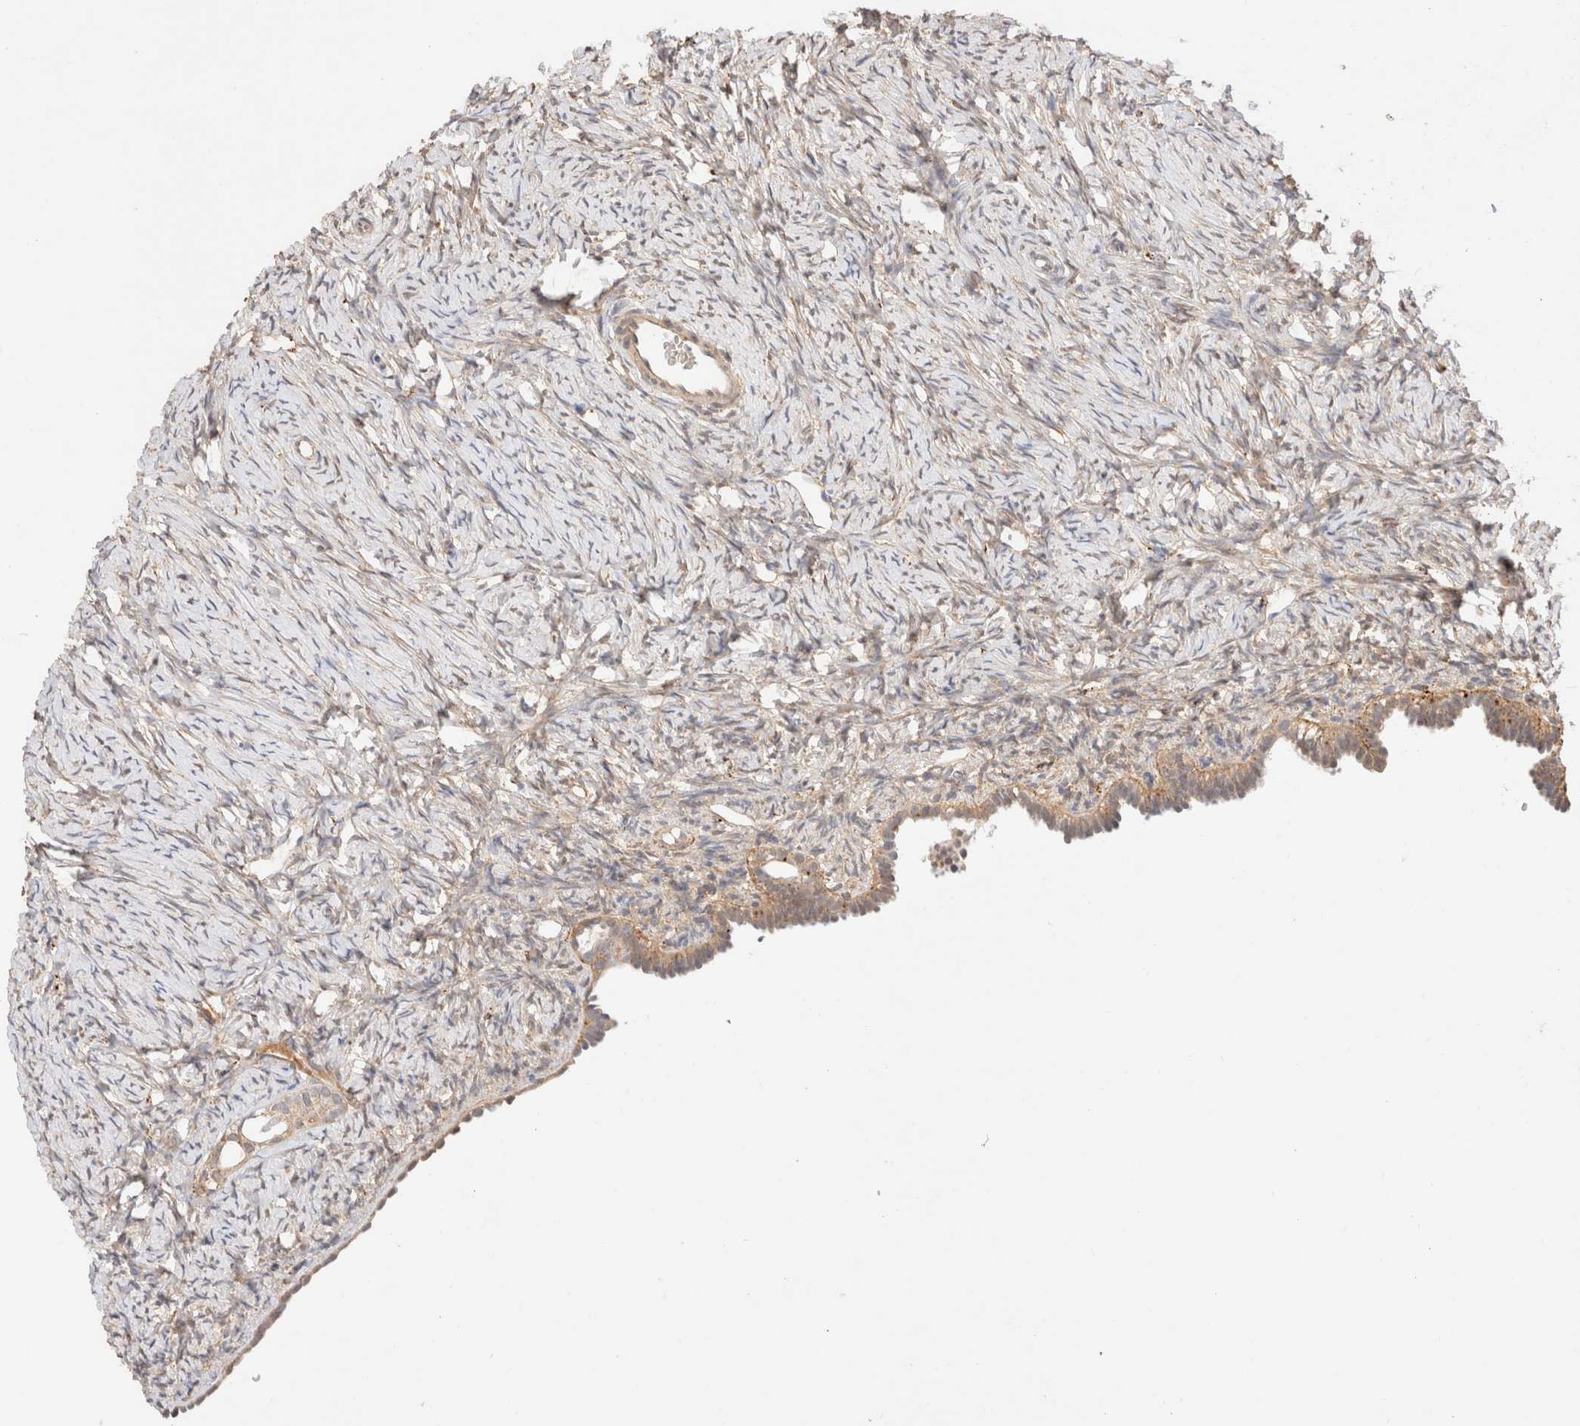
{"staining": {"intensity": "weak", "quantity": "25%-75%", "location": "cytoplasmic/membranous"}, "tissue": "ovary", "cell_type": "Ovarian stroma cells", "image_type": "normal", "snomed": [{"axis": "morphology", "description": "Normal tissue, NOS"}, {"axis": "topography", "description": "Ovary"}], "caption": "Immunohistochemical staining of unremarkable ovary exhibits 25%-75% levels of weak cytoplasmic/membranous protein staining in about 25%-75% of ovarian stroma cells.", "gene": "RABEPK", "patient": {"sex": "female", "age": 33}}